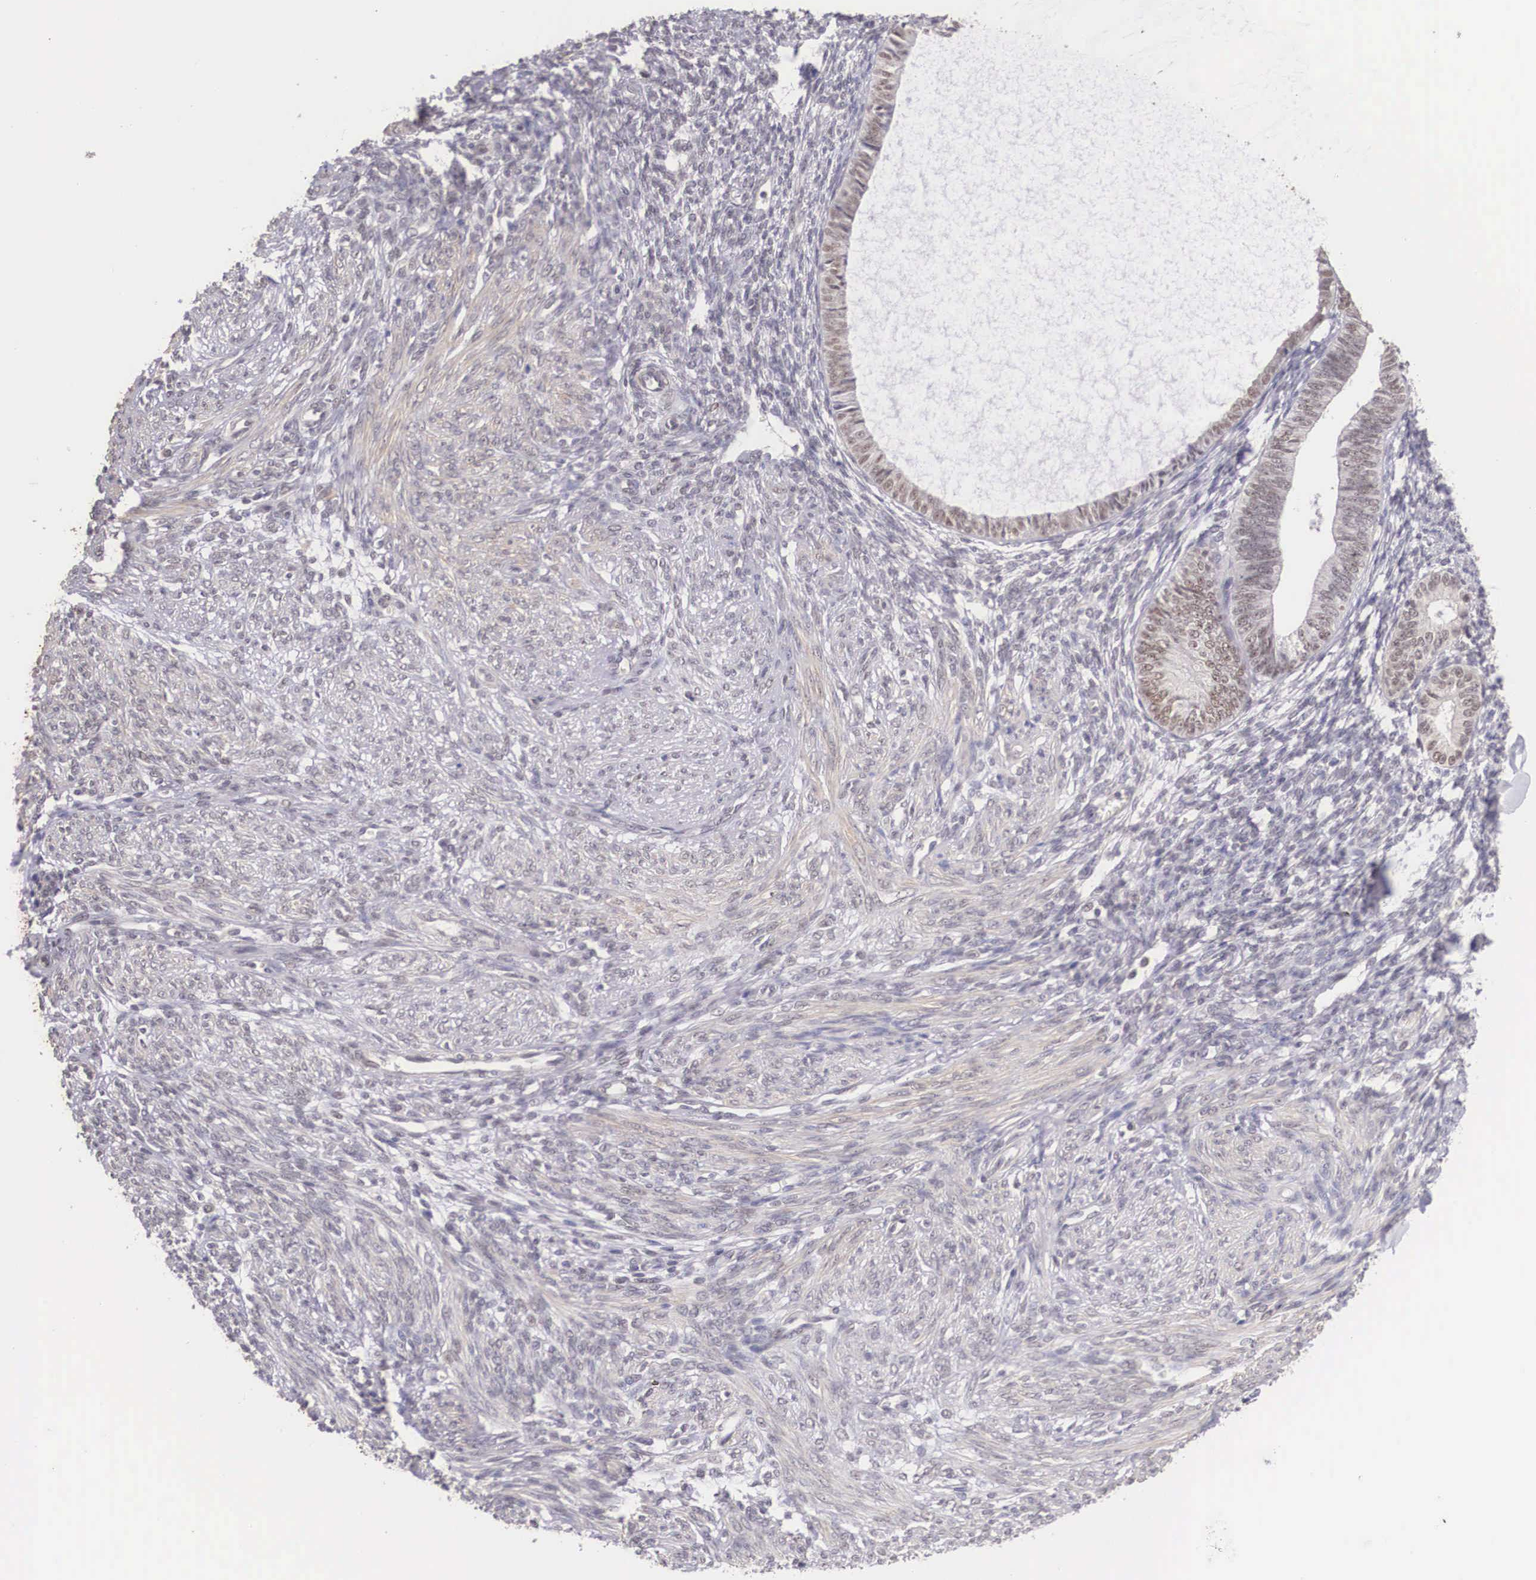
{"staining": {"intensity": "negative", "quantity": "none", "location": "none"}, "tissue": "endometrium", "cell_type": "Cells in endometrial stroma", "image_type": "normal", "snomed": [{"axis": "morphology", "description": "Normal tissue, NOS"}, {"axis": "topography", "description": "Endometrium"}], "caption": "Immunohistochemistry (IHC) image of unremarkable endometrium: endometrium stained with DAB reveals no significant protein staining in cells in endometrial stroma.", "gene": "ZNF275", "patient": {"sex": "female", "age": 82}}